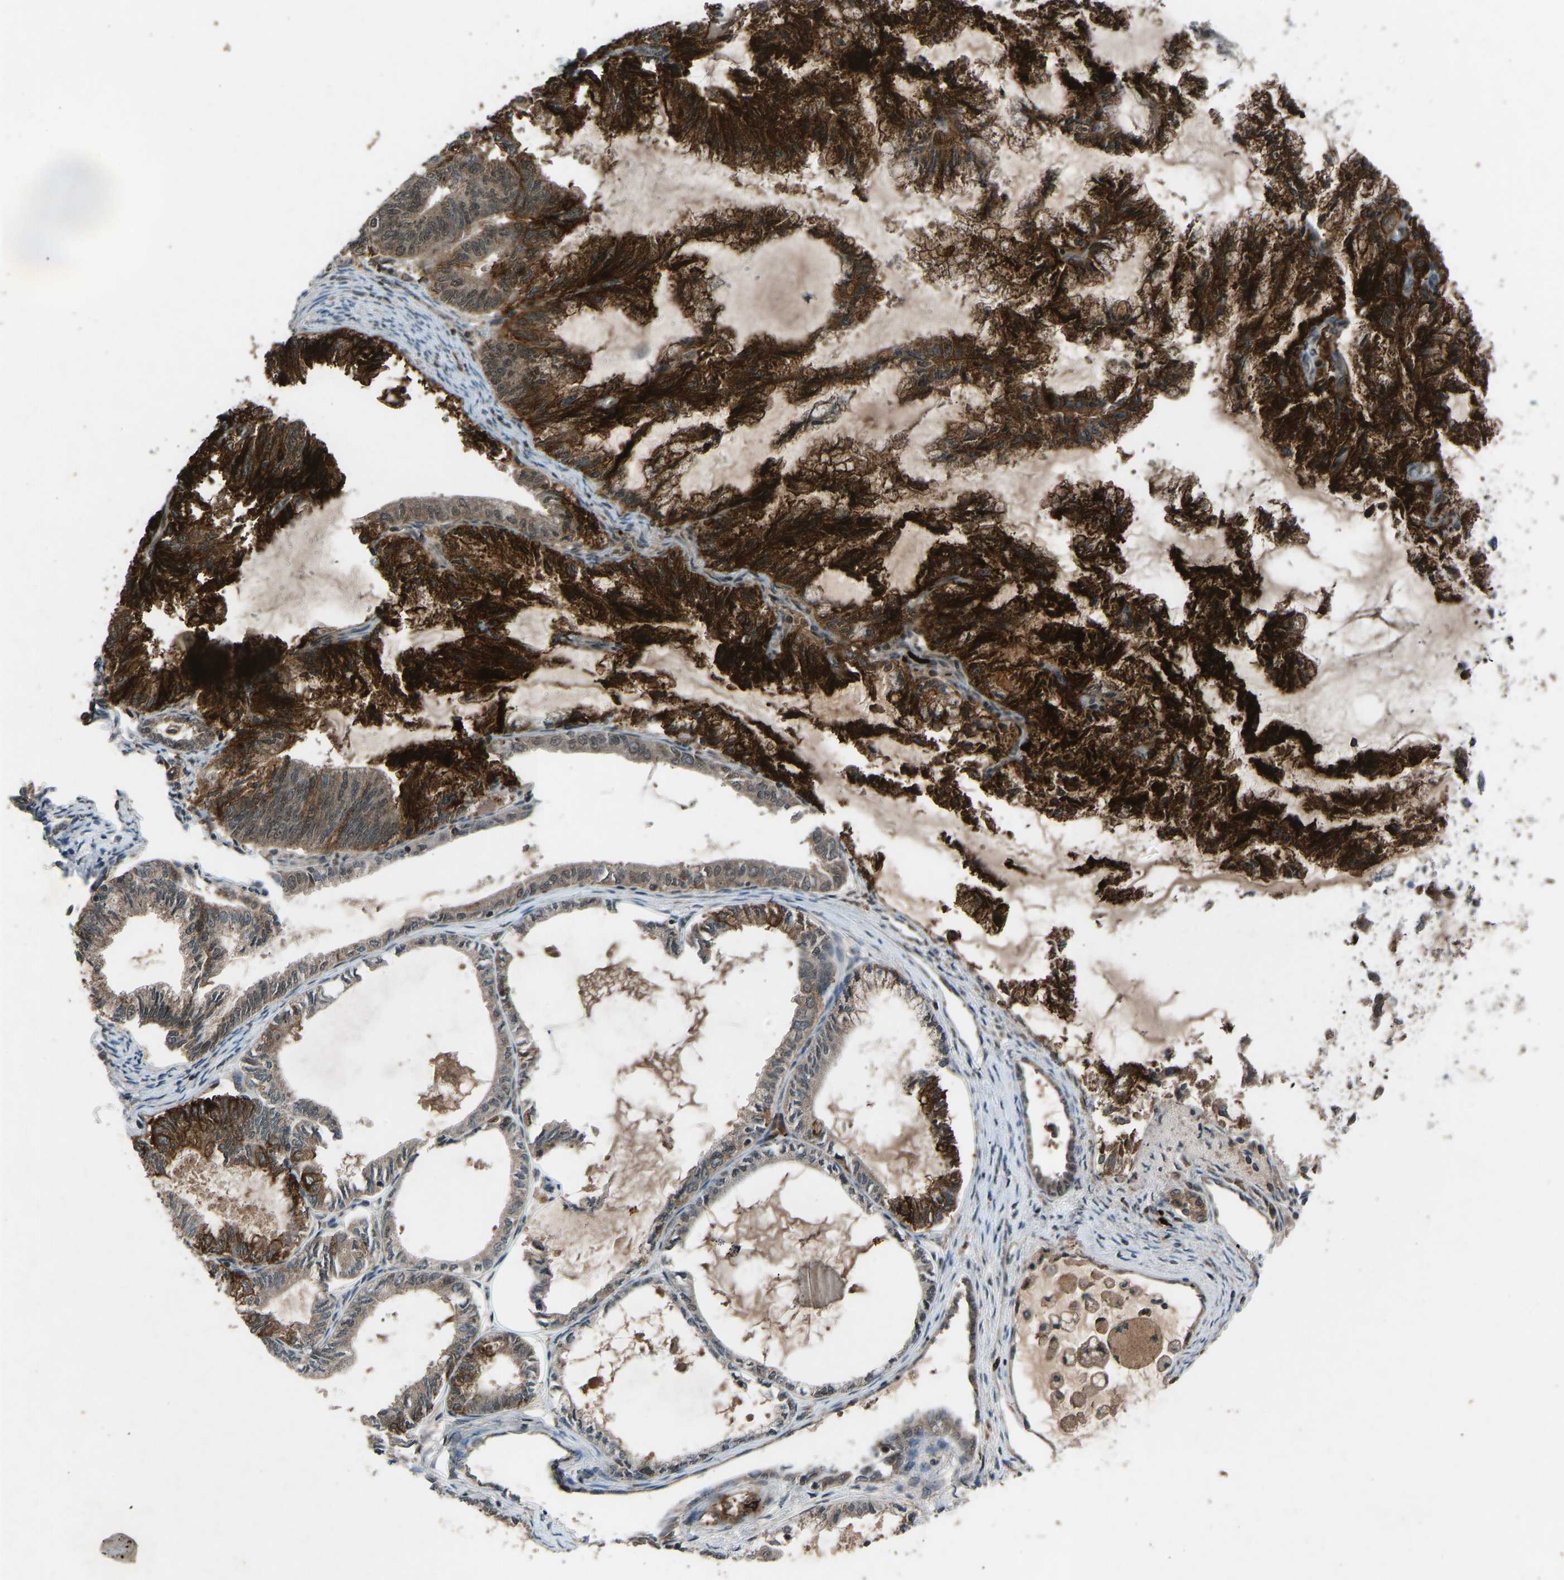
{"staining": {"intensity": "strong", "quantity": ">75%", "location": "cytoplasmic/membranous"}, "tissue": "endometrial cancer", "cell_type": "Tumor cells", "image_type": "cancer", "snomed": [{"axis": "morphology", "description": "Adenocarcinoma, NOS"}, {"axis": "topography", "description": "Endometrium"}], "caption": "Endometrial adenocarcinoma stained for a protein (brown) reveals strong cytoplasmic/membranous positive staining in approximately >75% of tumor cells.", "gene": "SLC43A1", "patient": {"sex": "female", "age": 86}}